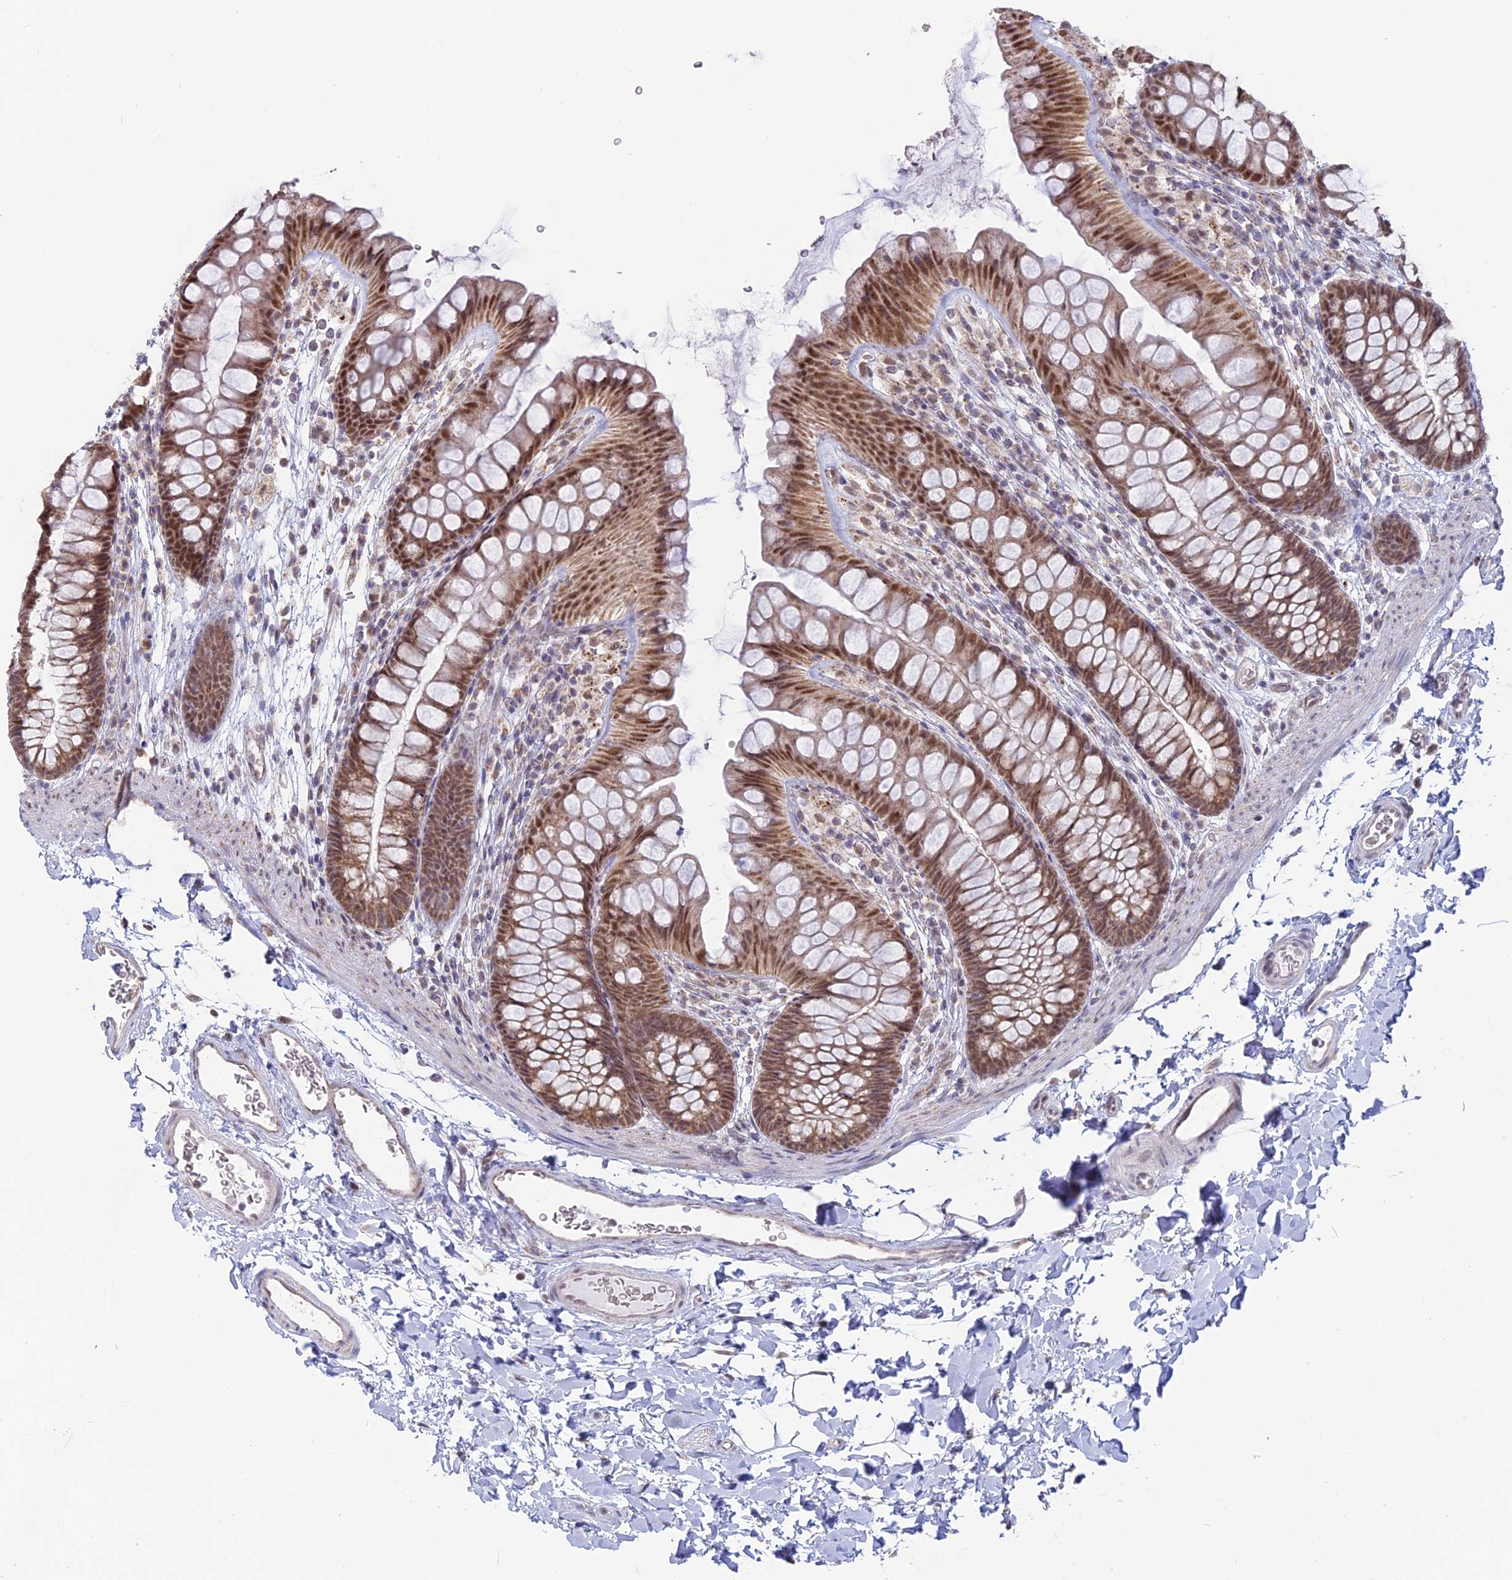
{"staining": {"intensity": "weak", "quantity": ">75%", "location": "cytoplasmic/membranous"}, "tissue": "colon", "cell_type": "Endothelial cells", "image_type": "normal", "snomed": [{"axis": "morphology", "description": "Normal tissue, NOS"}, {"axis": "topography", "description": "Colon"}], "caption": "Immunohistochemical staining of unremarkable human colon displays weak cytoplasmic/membranous protein staining in approximately >75% of endothelial cells.", "gene": "ARHGAP40", "patient": {"sex": "female", "age": 62}}